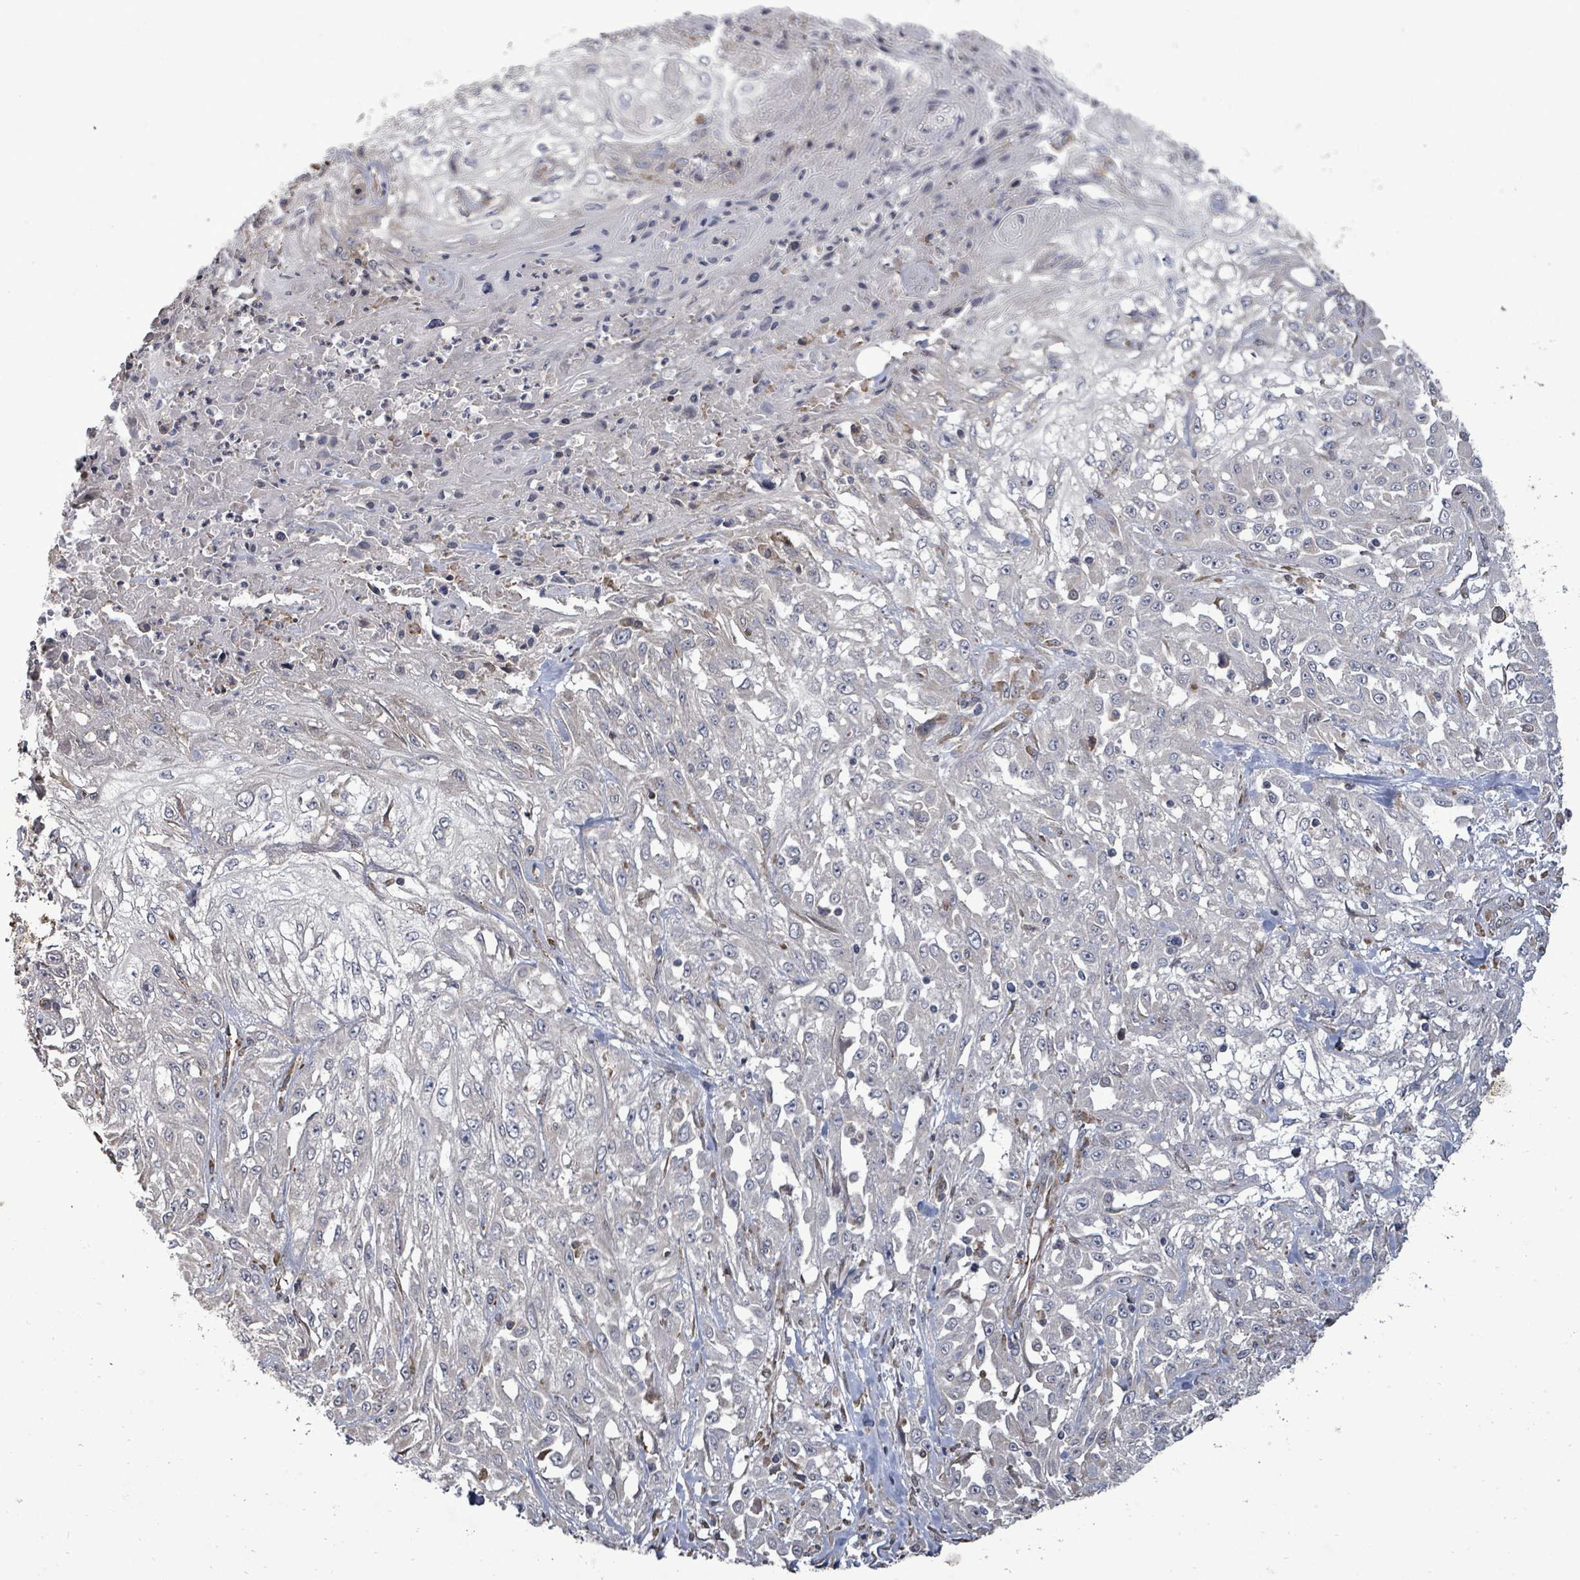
{"staining": {"intensity": "negative", "quantity": "none", "location": "none"}, "tissue": "skin cancer", "cell_type": "Tumor cells", "image_type": "cancer", "snomed": [{"axis": "morphology", "description": "Squamous cell carcinoma, NOS"}, {"axis": "morphology", "description": "Squamous cell carcinoma, metastatic, NOS"}, {"axis": "topography", "description": "Skin"}, {"axis": "topography", "description": "Lymph node"}], "caption": "Immunohistochemistry (IHC) photomicrograph of neoplastic tissue: squamous cell carcinoma (skin) stained with DAB displays no significant protein expression in tumor cells.", "gene": "POMGNT2", "patient": {"sex": "male", "age": 75}}